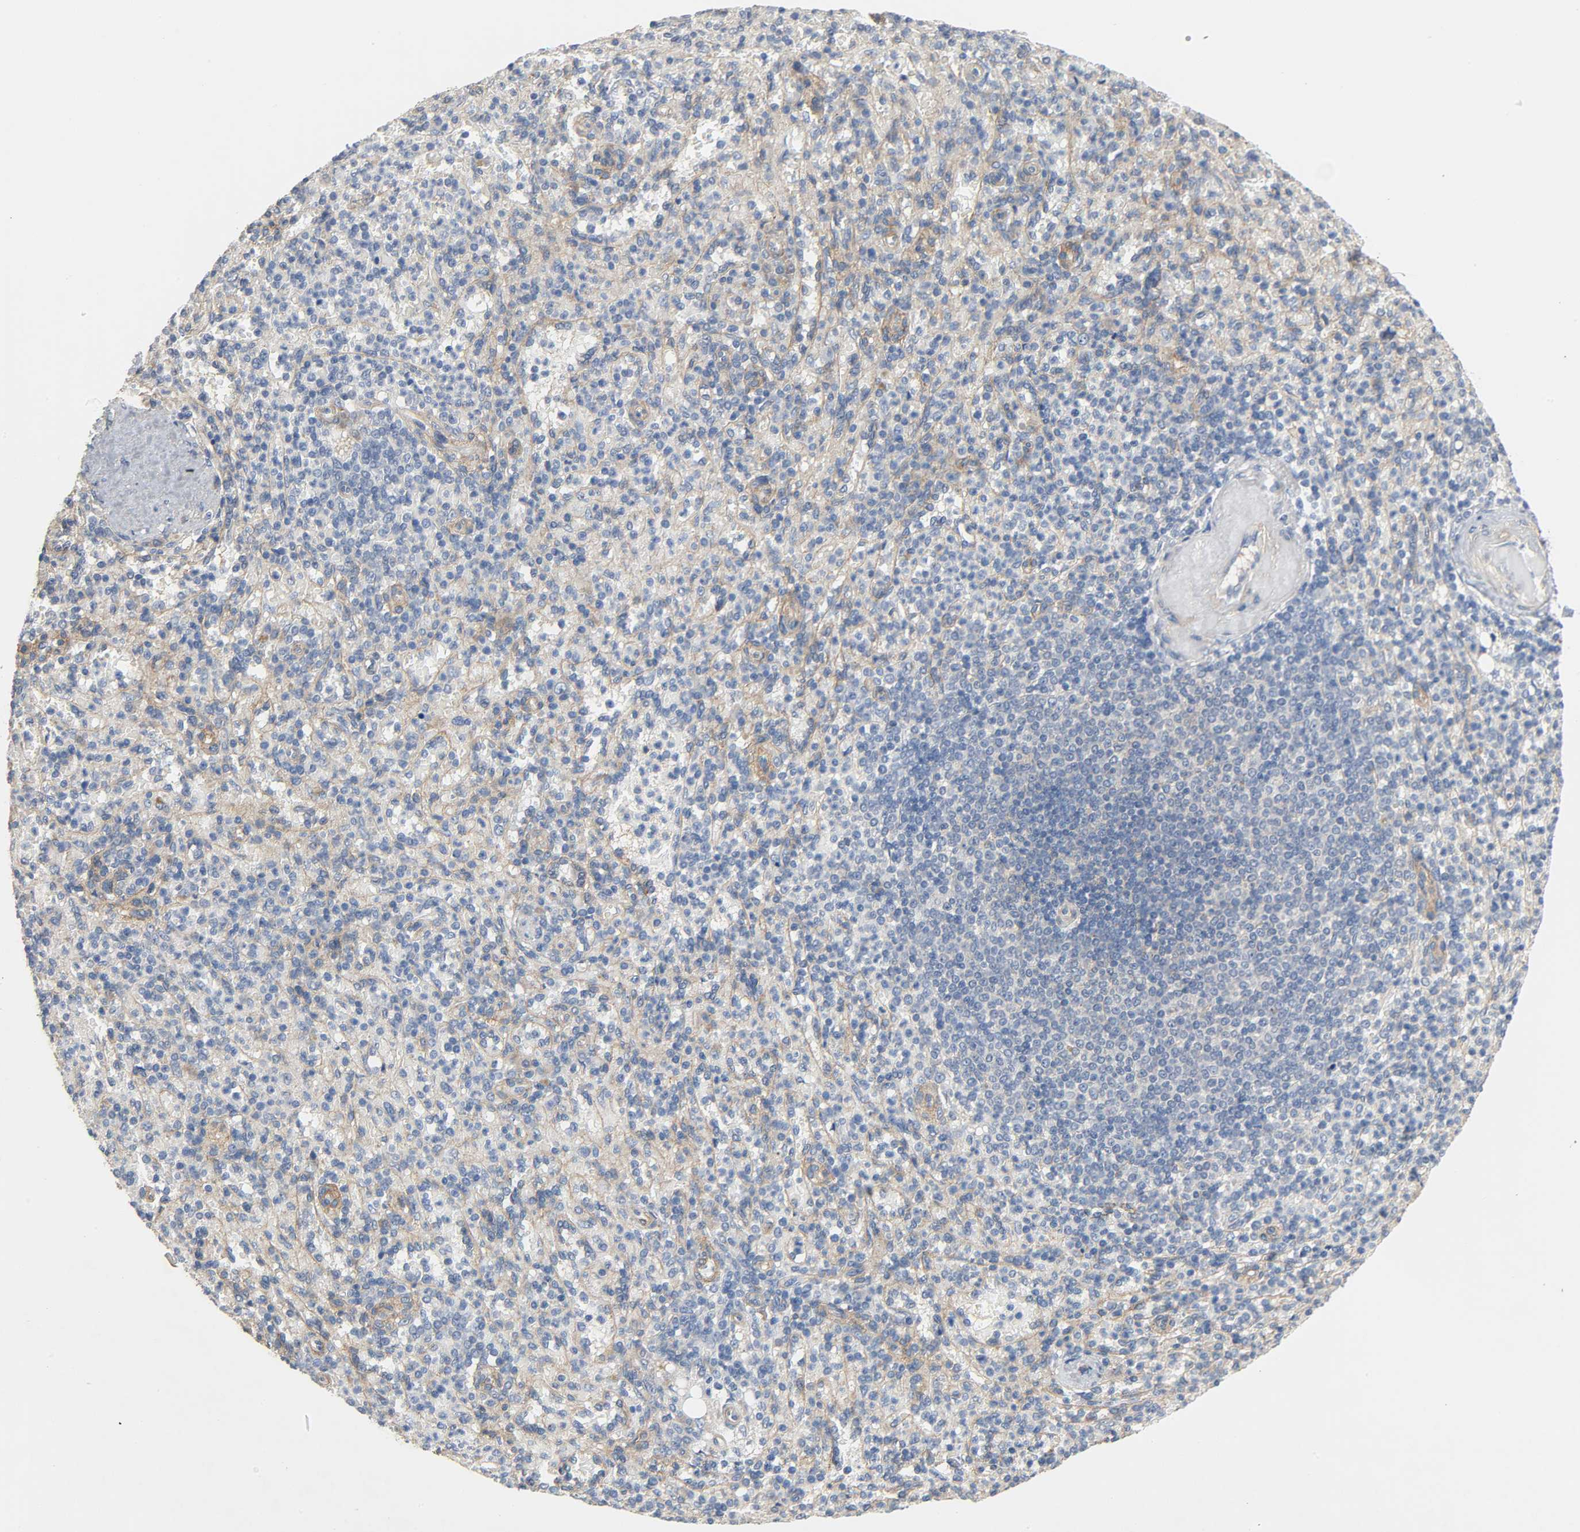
{"staining": {"intensity": "weak", "quantity": "25%-75%", "location": "cytoplasmic/membranous"}, "tissue": "spleen", "cell_type": "Cells in red pulp", "image_type": "normal", "snomed": [{"axis": "morphology", "description": "Normal tissue, NOS"}, {"axis": "topography", "description": "Spleen"}], "caption": "Immunohistochemical staining of normal human spleen demonstrates 25%-75% levels of weak cytoplasmic/membranous protein staining in about 25%-75% of cells in red pulp.", "gene": "ARPC1A", "patient": {"sex": "female", "age": 74}}